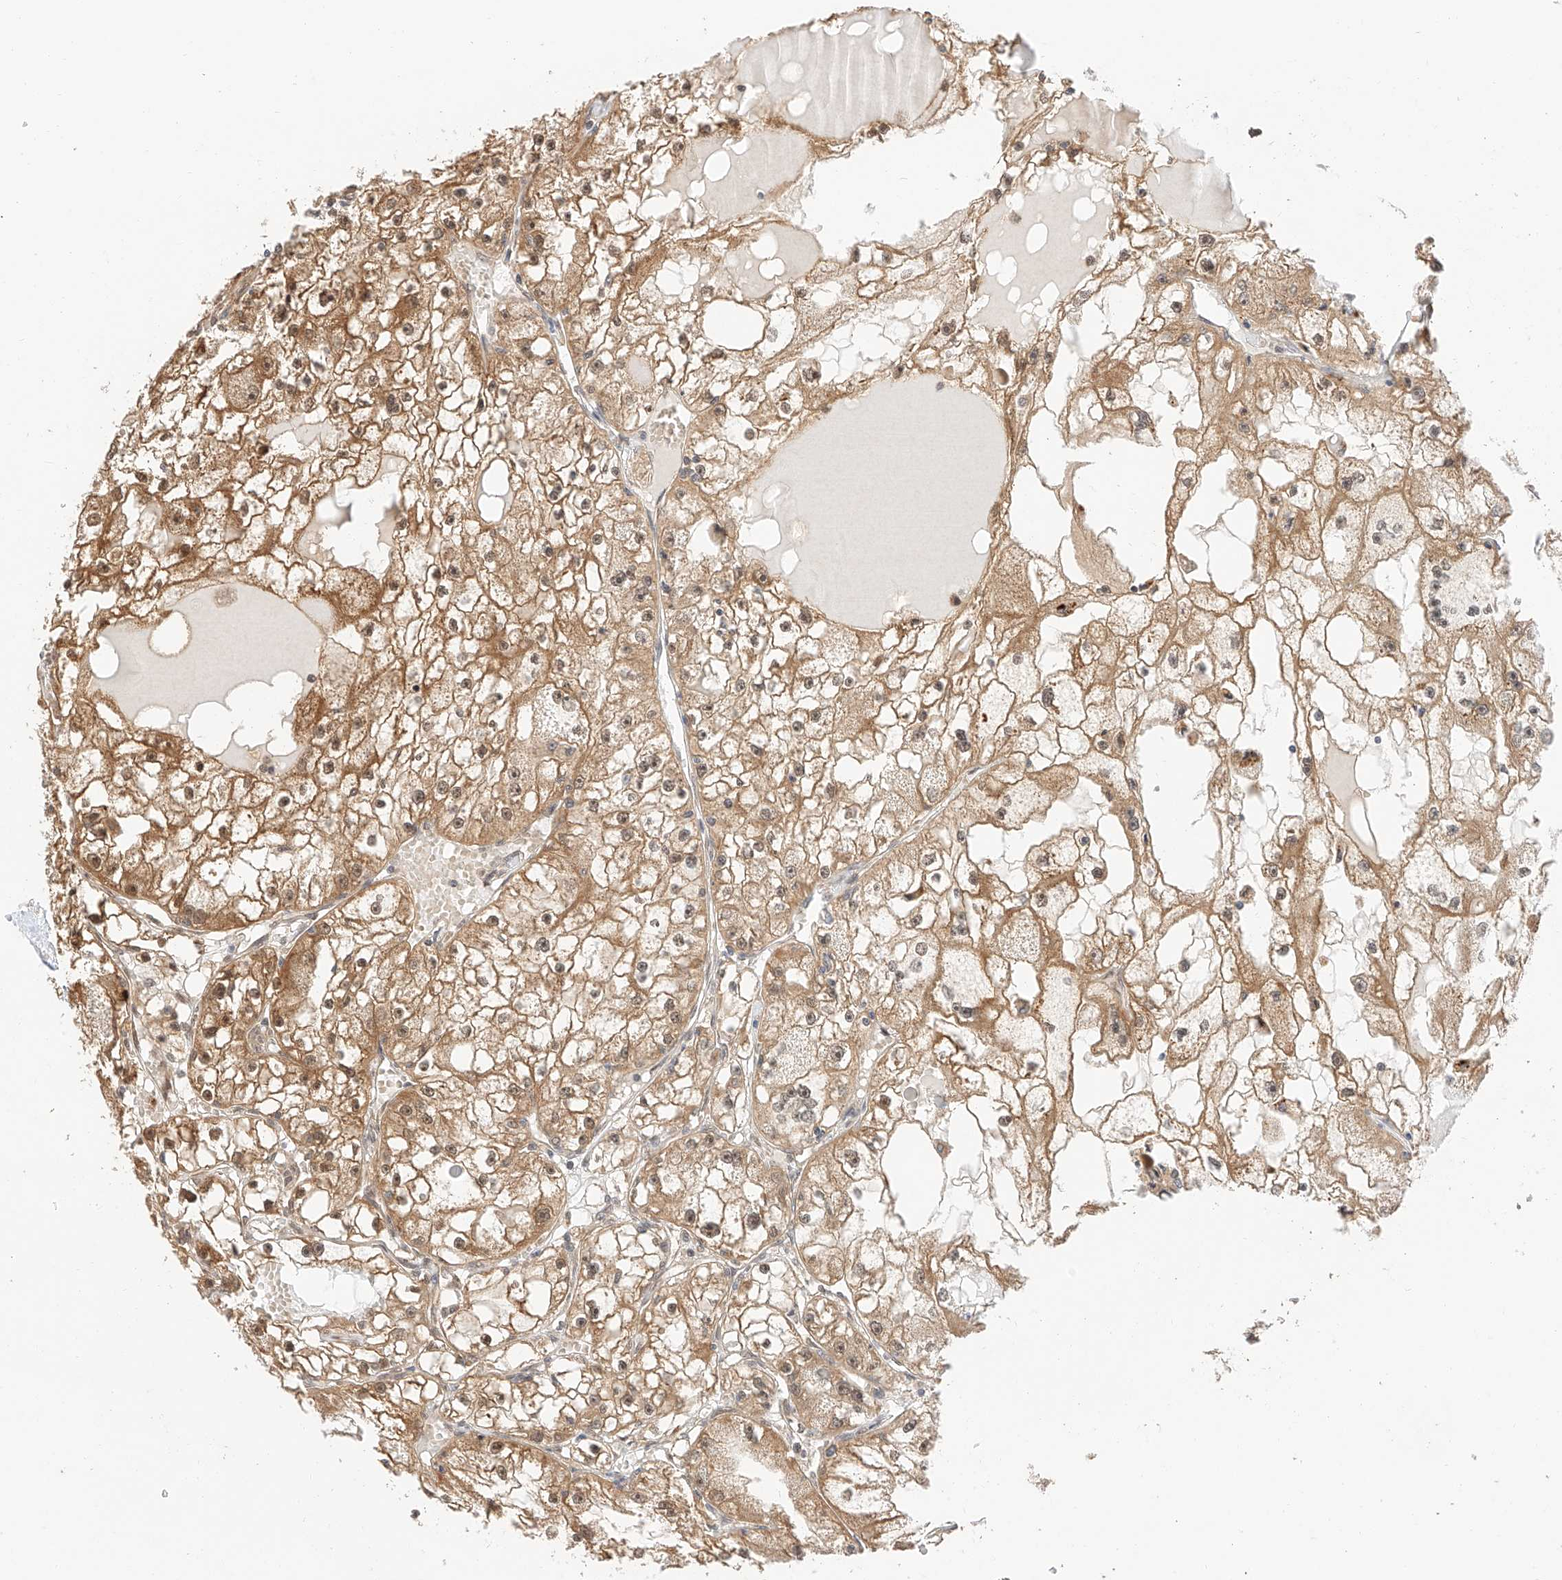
{"staining": {"intensity": "moderate", "quantity": ">75%", "location": "cytoplasmic/membranous,nuclear"}, "tissue": "renal cancer", "cell_type": "Tumor cells", "image_type": "cancer", "snomed": [{"axis": "morphology", "description": "Adenocarcinoma, NOS"}, {"axis": "topography", "description": "Kidney"}], "caption": "Moderate cytoplasmic/membranous and nuclear protein positivity is appreciated in approximately >75% of tumor cells in renal cancer (adenocarcinoma).", "gene": "EIF4H", "patient": {"sex": "male", "age": 56}}